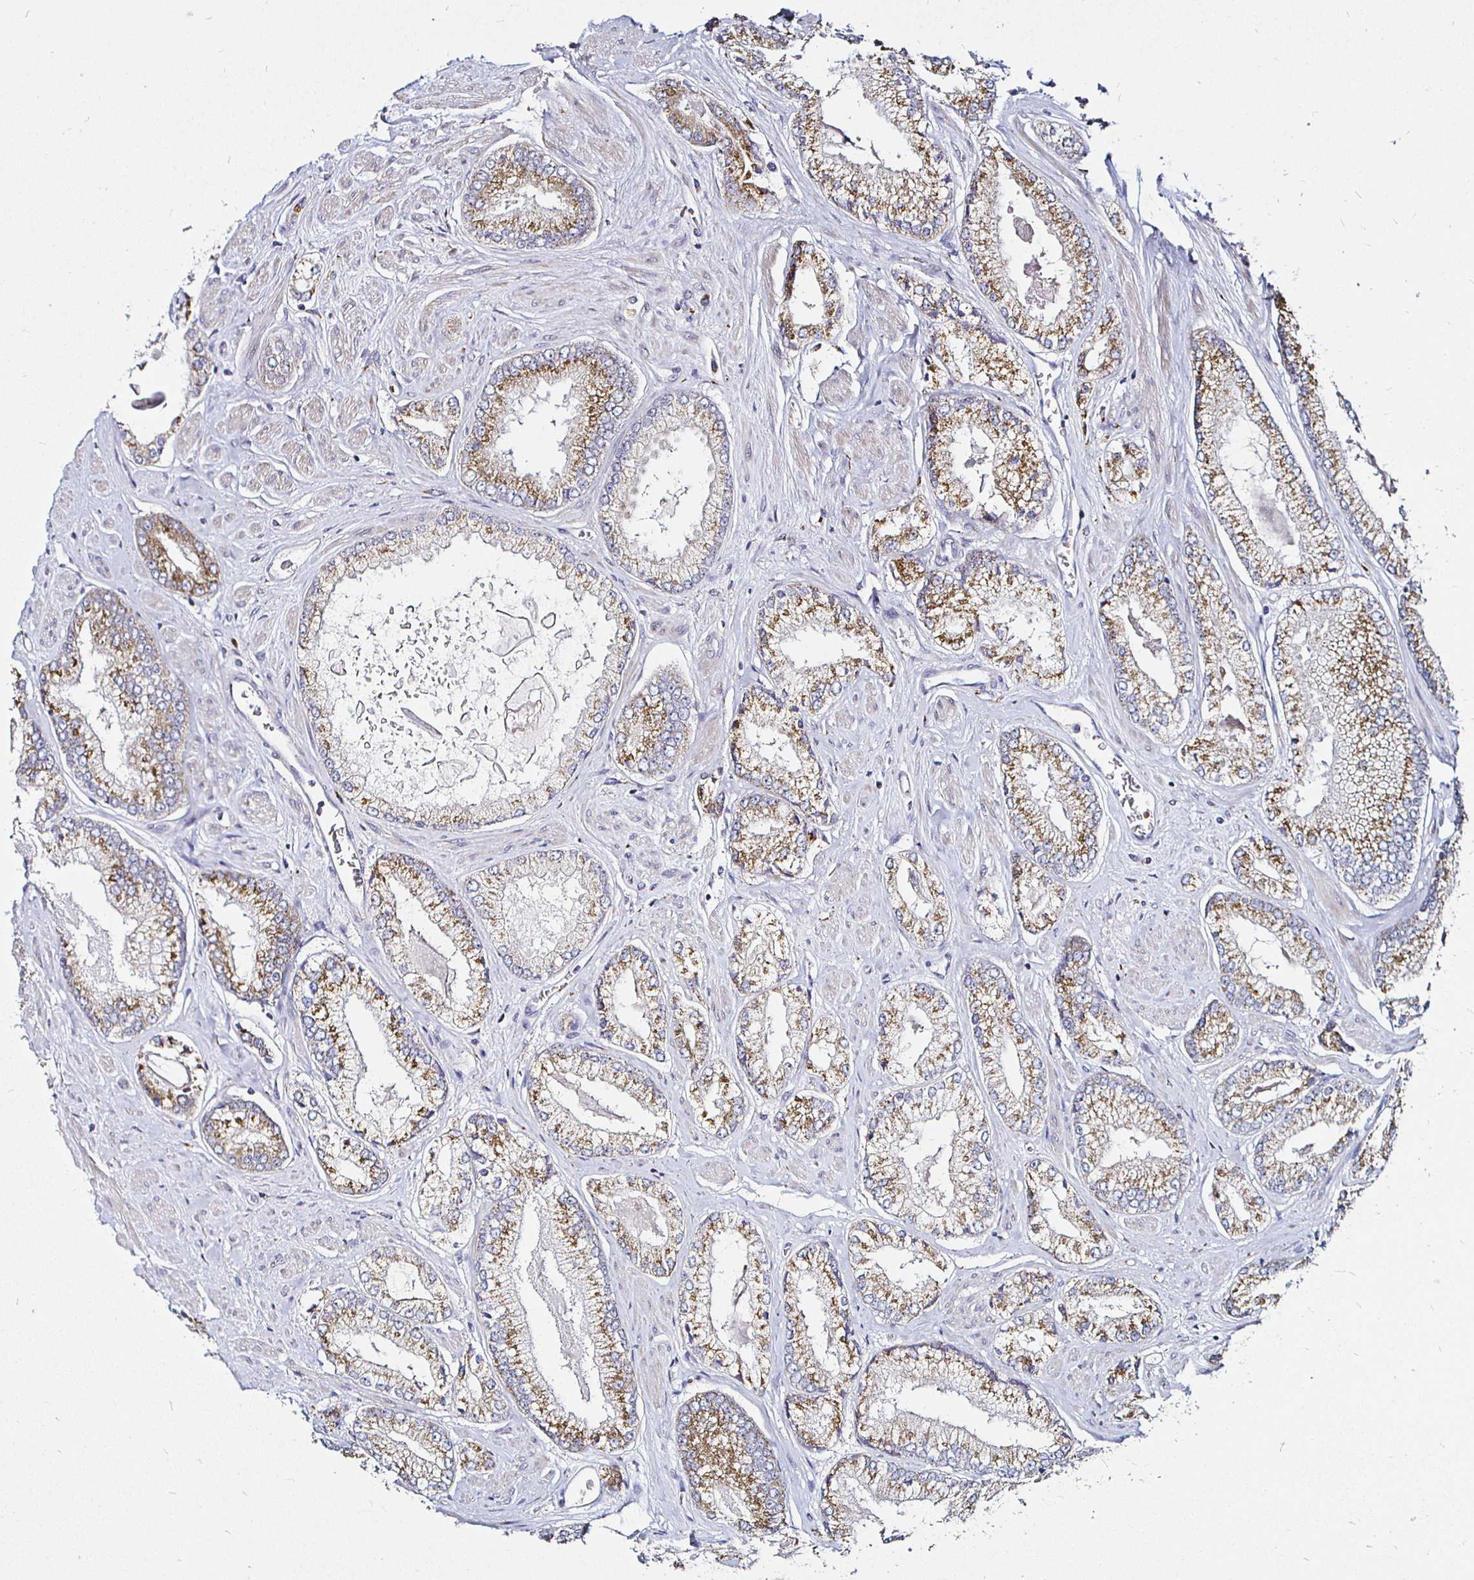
{"staining": {"intensity": "moderate", "quantity": ">75%", "location": "cytoplasmic/membranous"}, "tissue": "prostate cancer", "cell_type": "Tumor cells", "image_type": "cancer", "snomed": [{"axis": "morphology", "description": "Adenocarcinoma, Low grade"}, {"axis": "topography", "description": "Prostate"}], "caption": "An IHC image of neoplastic tissue is shown. Protein staining in brown shows moderate cytoplasmic/membranous positivity in adenocarcinoma (low-grade) (prostate) within tumor cells.", "gene": "ATG3", "patient": {"sex": "male", "age": 67}}